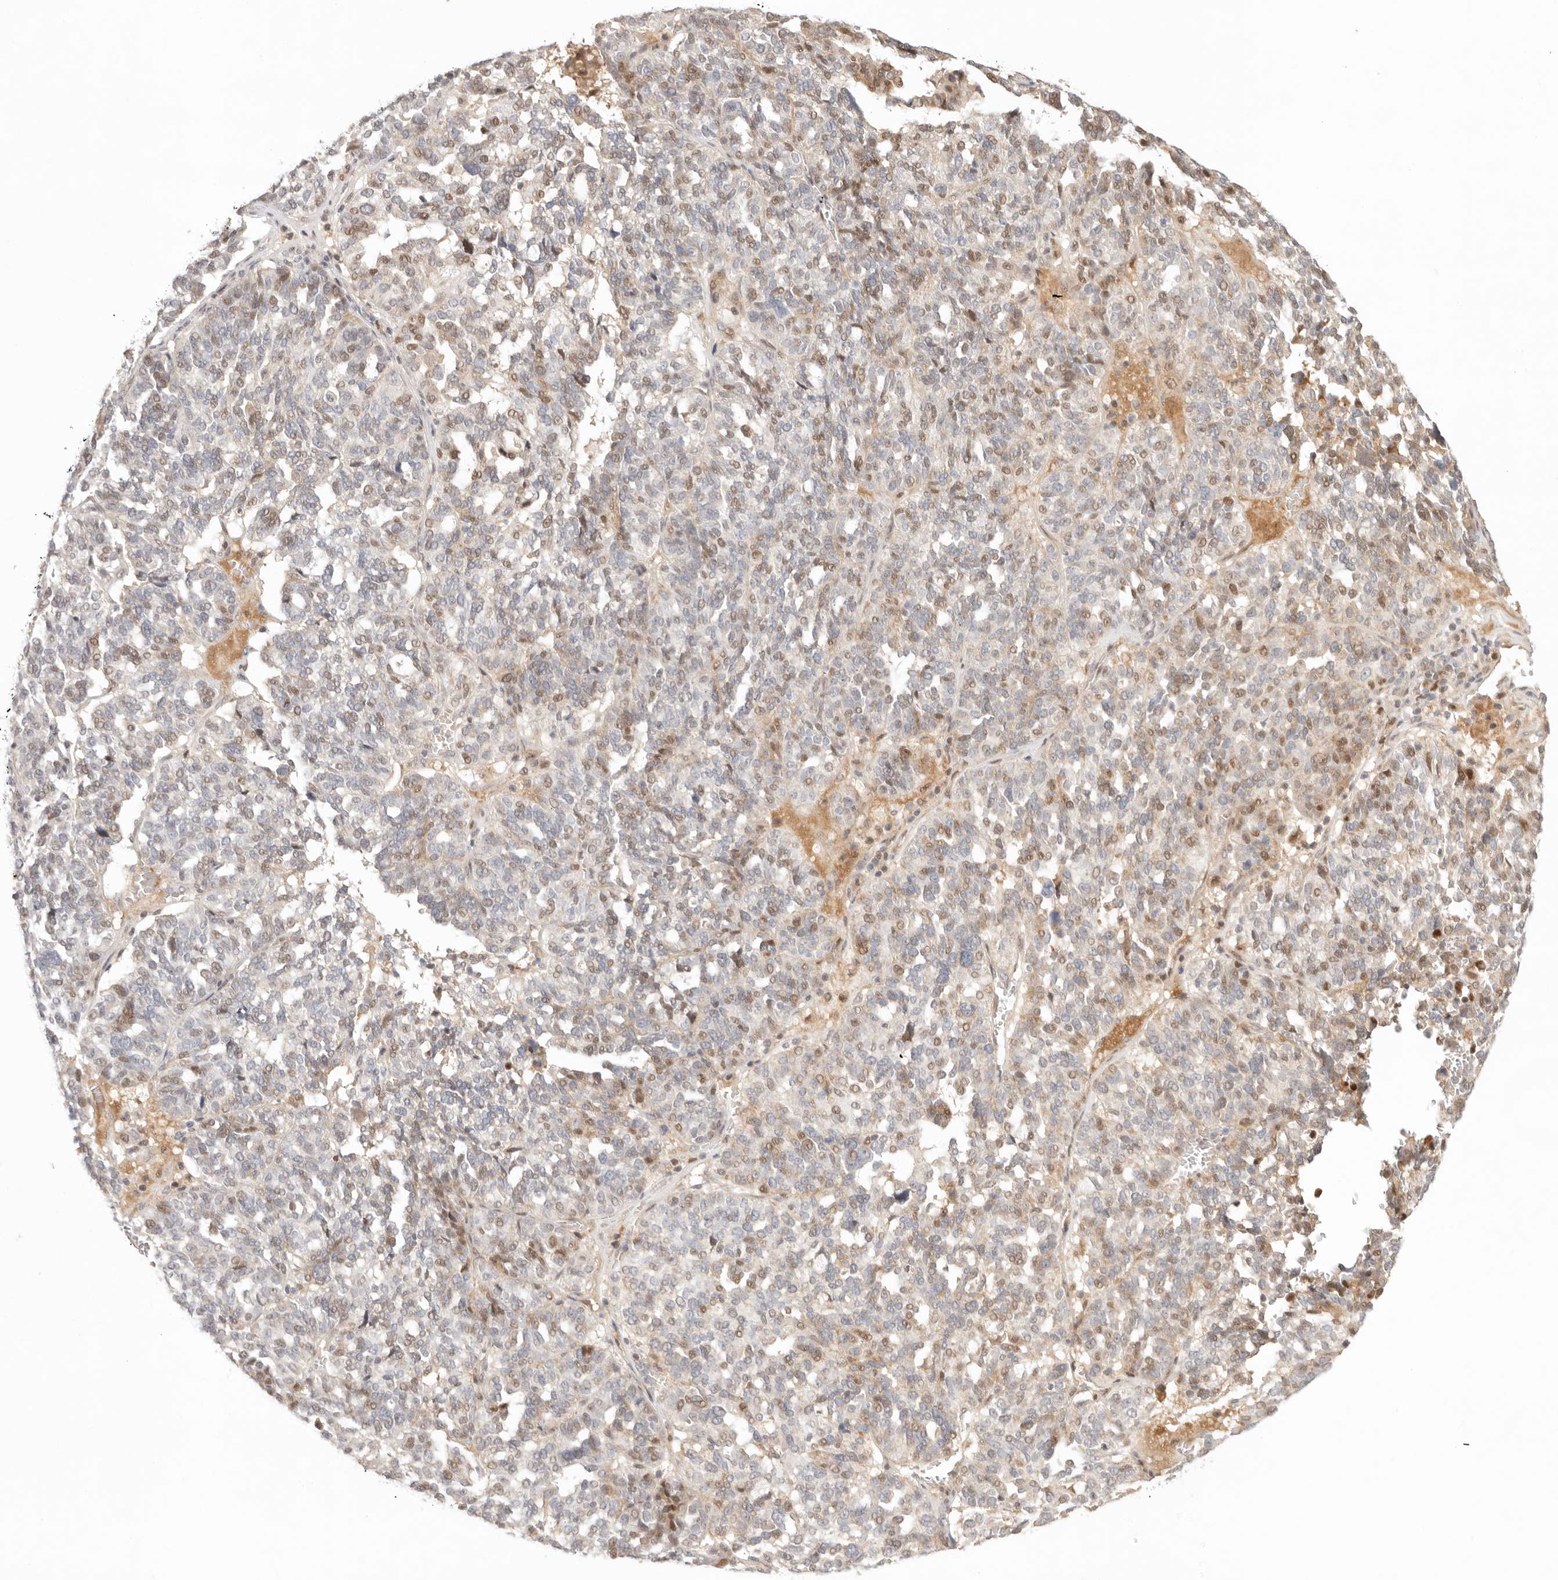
{"staining": {"intensity": "moderate", "quantity": "25%-75%", "location": "cytoplasmic/membranous,nuclear"}, "tissue": "ovarian cancer", "cell_type": "Tumor cells", "image_type": "cancer", "snomed": [{"axis": "morphology", "description": "Cystadenocarcinoma, serous, NOS"}, {"axis": "topography", "description": "Ovary"}], "caption": "Immunohistochemical staining of human ovarian cancer reveals medium levels of moderate cytoplasmic/membranous and nuclear protein positivity in approximately 25%-75% of tumor cells.", "gene": "PHLDA3", "patient": {"sex": "female", "age": 59}}